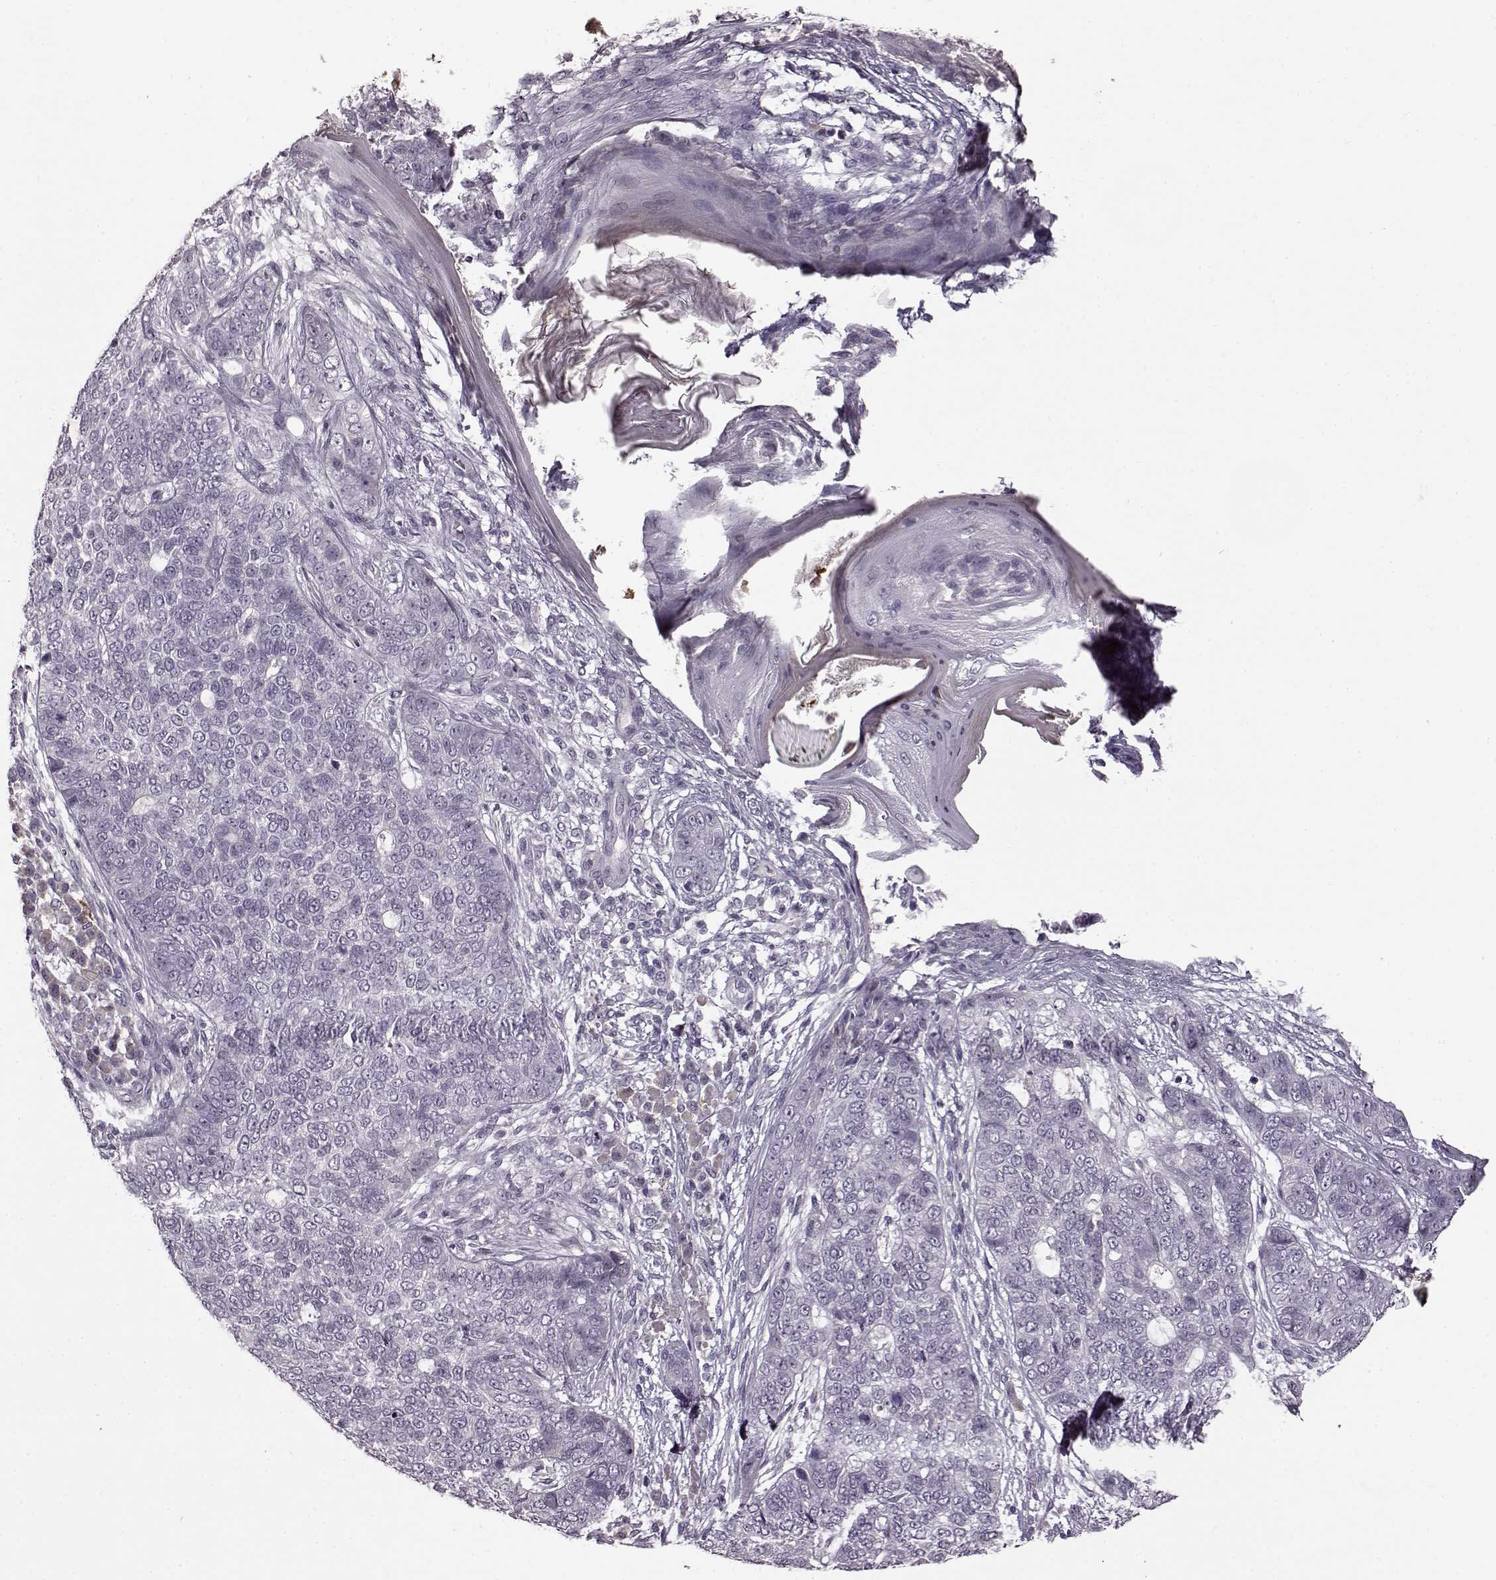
{"staining": {"intensity": "negative", "quantity": "none", "location": "none"}, "tissue": "skin cancer", "cell_type": "Tumor cells", "image_type": "cancer", "snomed": [{"axis": "morphology", "description": "Basal cell carcinoma"}, {"axis": "topography", "description": "Skin"}], "caption": "Immunohistochemistry photomicrograph of neoplastic tissue: human skin cancer stained with DAB demonstrates no significant protein staining in tumor cells.", "gene": "CNGA3", "patient": {"sex": "female", "age": 69}}